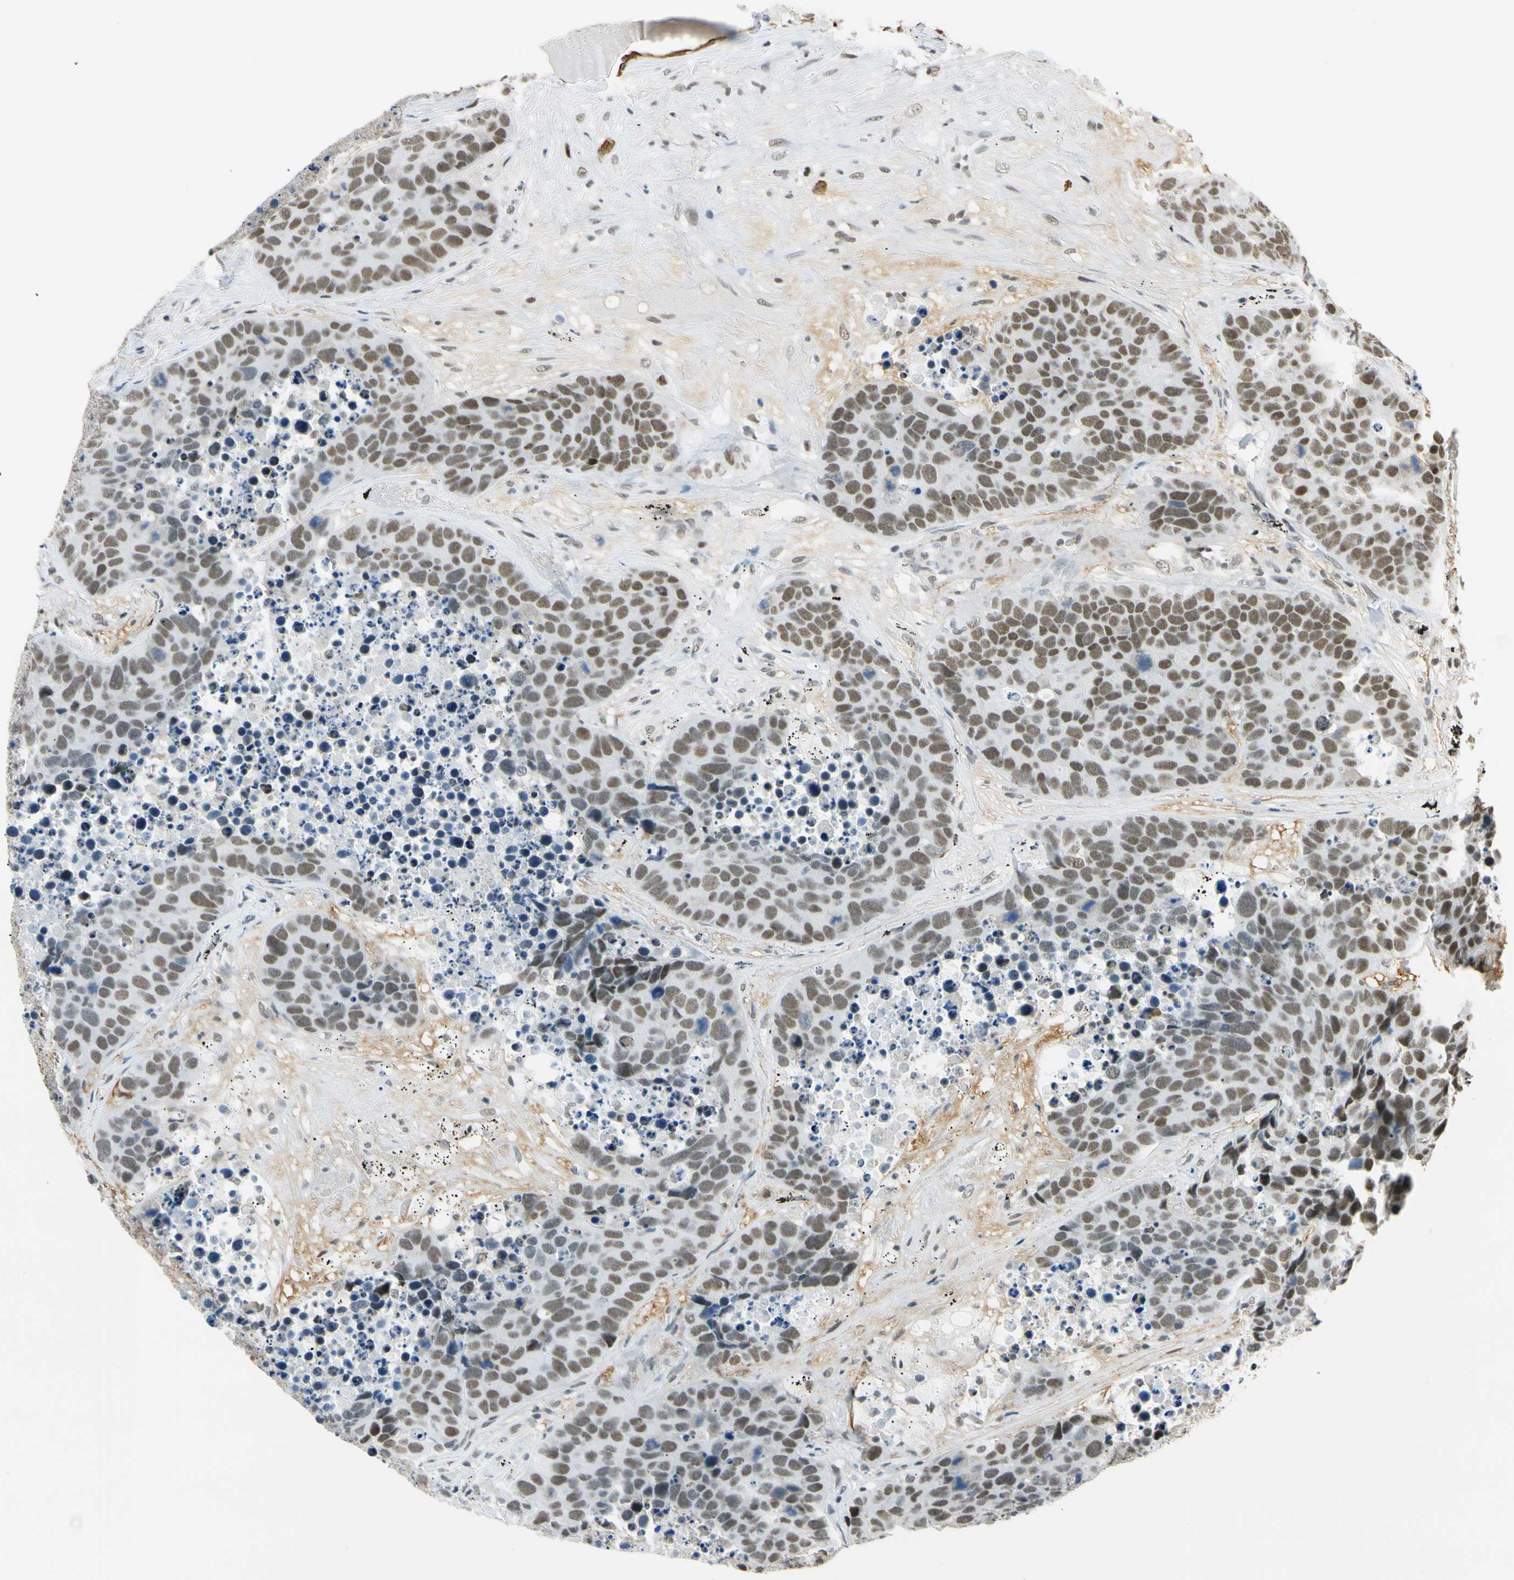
{"staining": {"intensity": "moderate", "quantity": ">75%", "location": "nuclear"}, "tissue": "carcinoid", "cell_type": "Tumor cells", "image_type": "cancer", "snomed": [{"axis": "morphology", "description": "Carcinoid, malignant, NOS"}, {"axis": "topography", "description": "Lung"}], "caption": "Carcinoid stained with a protein marker reveals moderate staining in tumor cells.", "gene": "NELFE", "patient": {"sex": "male", "age": 60}}